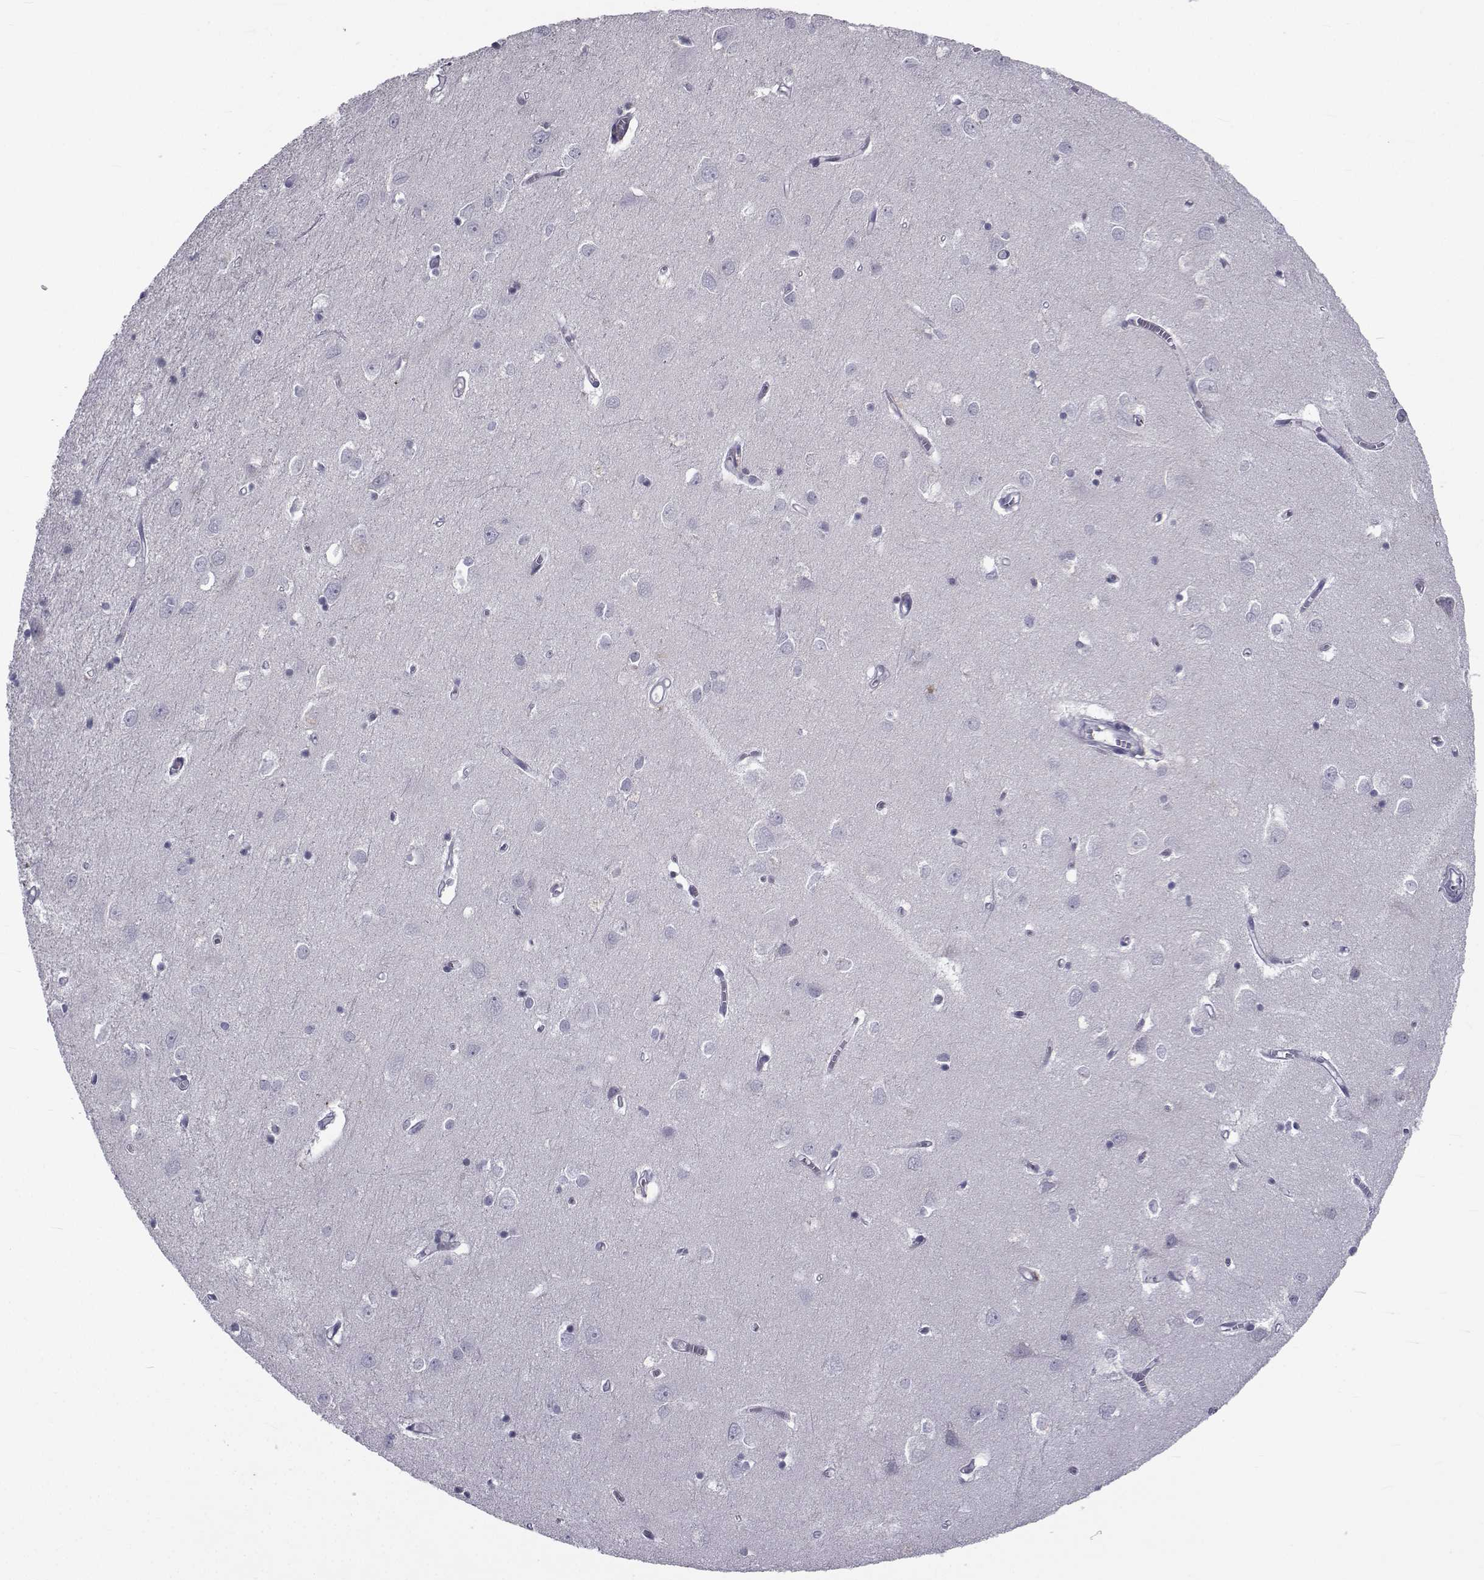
{"staining": {"intensity": "negative", "quantity": "none", "location": "none"}, "tissue": "cerebral cortex", "cell_type": "Endothelial cells", "image_type": "normal", "snomed": [{"axis": "morphology", "description": "Normal tissue, NOS"}, {"axis": "topography", "description": "Cerebral cortex"}], "caption": "A histopathology image of cerebral cortex stained for a protein shows no brown staining in endothelial cells.", "gene": "PAX2", "patient": {"sex": "male", "age": 70}}